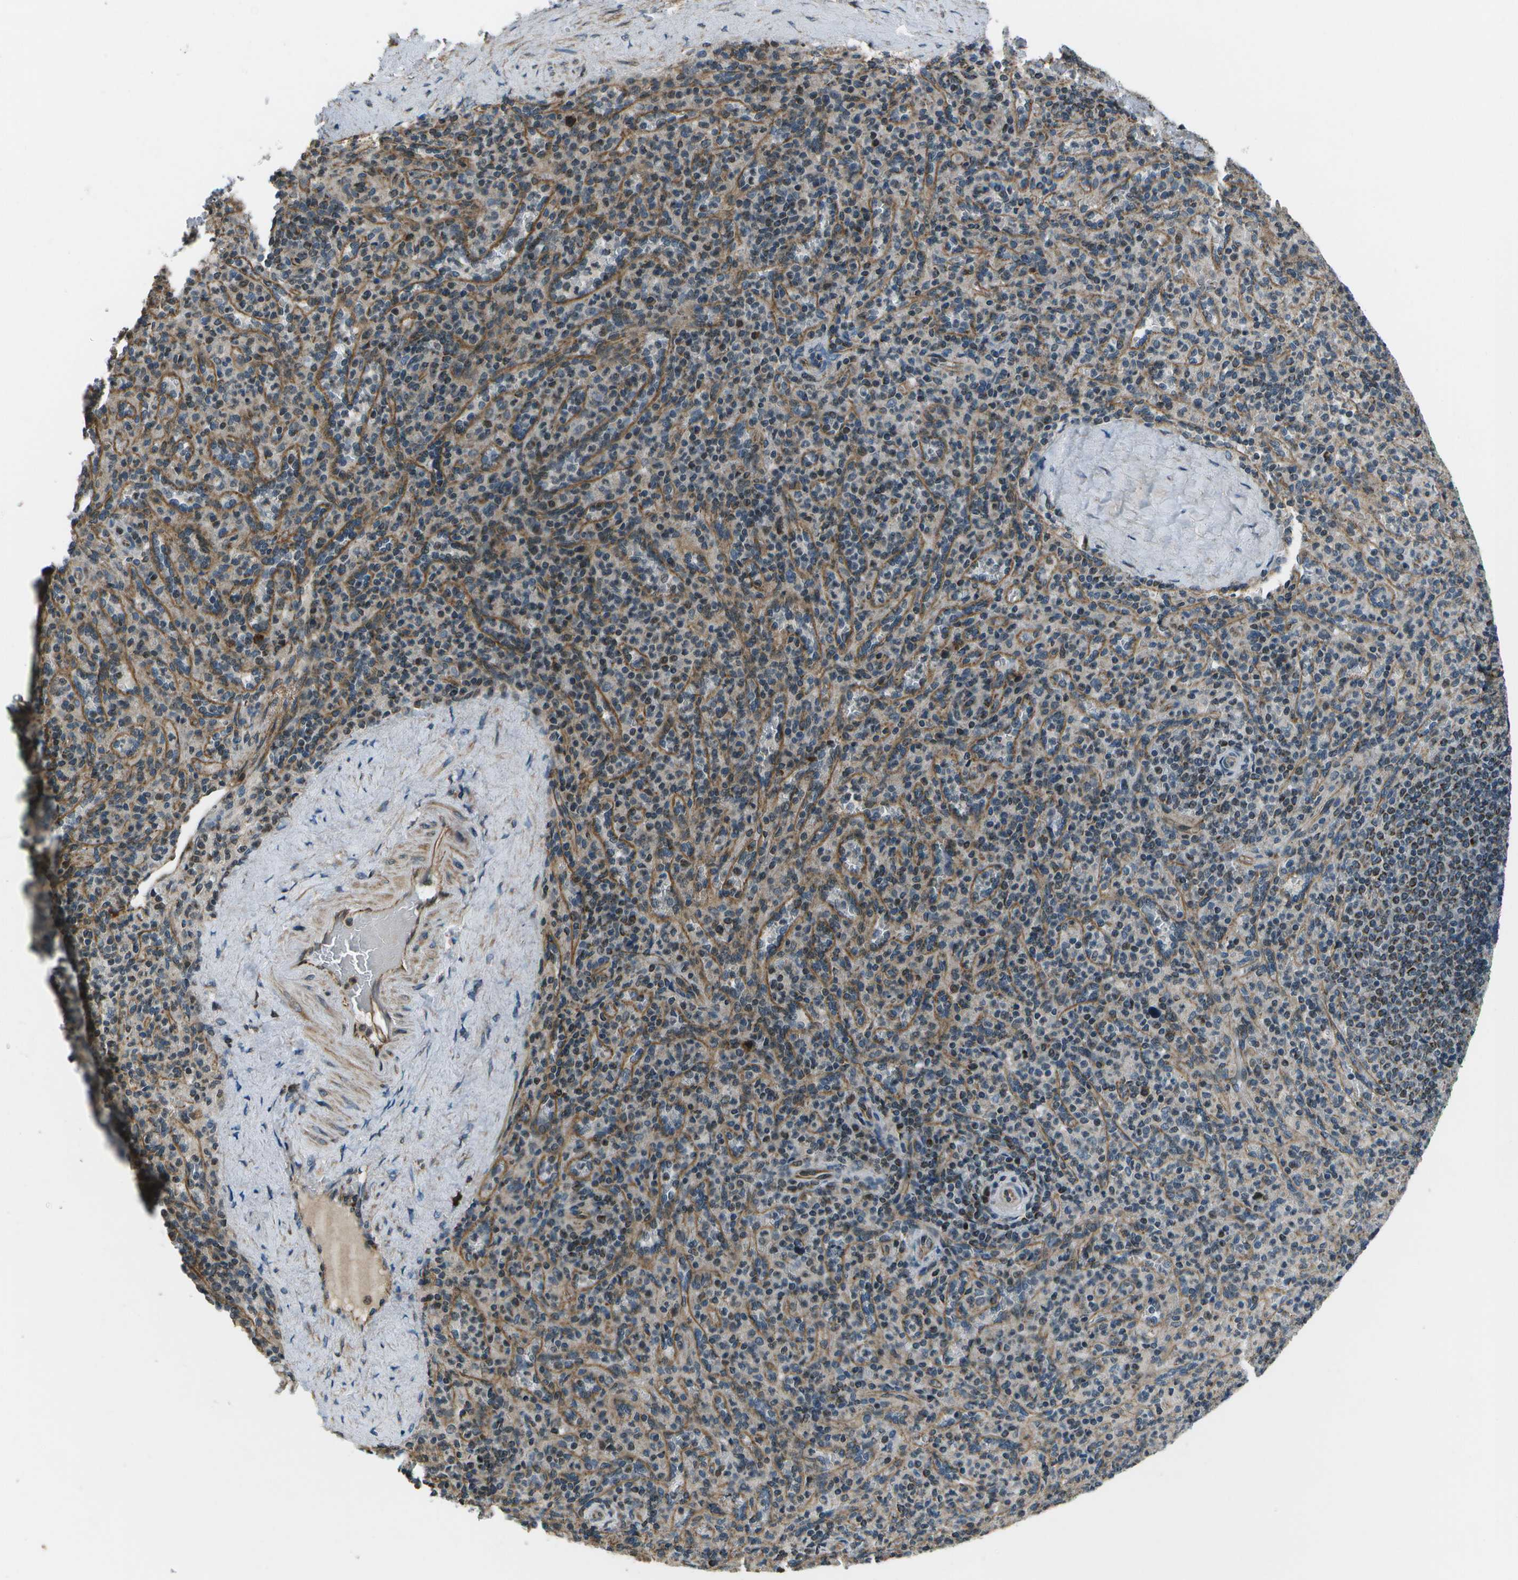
{"staining": {"intensity": "moderate", "quantity": "<25%", "location": "cytoplasmic/membranous"}, "tissue": "spleen", "cell_type": "Cells in red pulp", "image_type": "normal", "snomed": [{"axis": "morphology", "description": "Normal tissue, NOS"}, {"axis": "topography", "description": "Spleen"}], "caption": "IHC photomicrograph of normal human spleen stained for a protein (brown), which shows low levels of moderate cytoplasmic/membranous positivity in approximately <25% of cells in red pulp.", "gene": "EIF2AK1", "patient": {"sex": "male", "age": 36}}